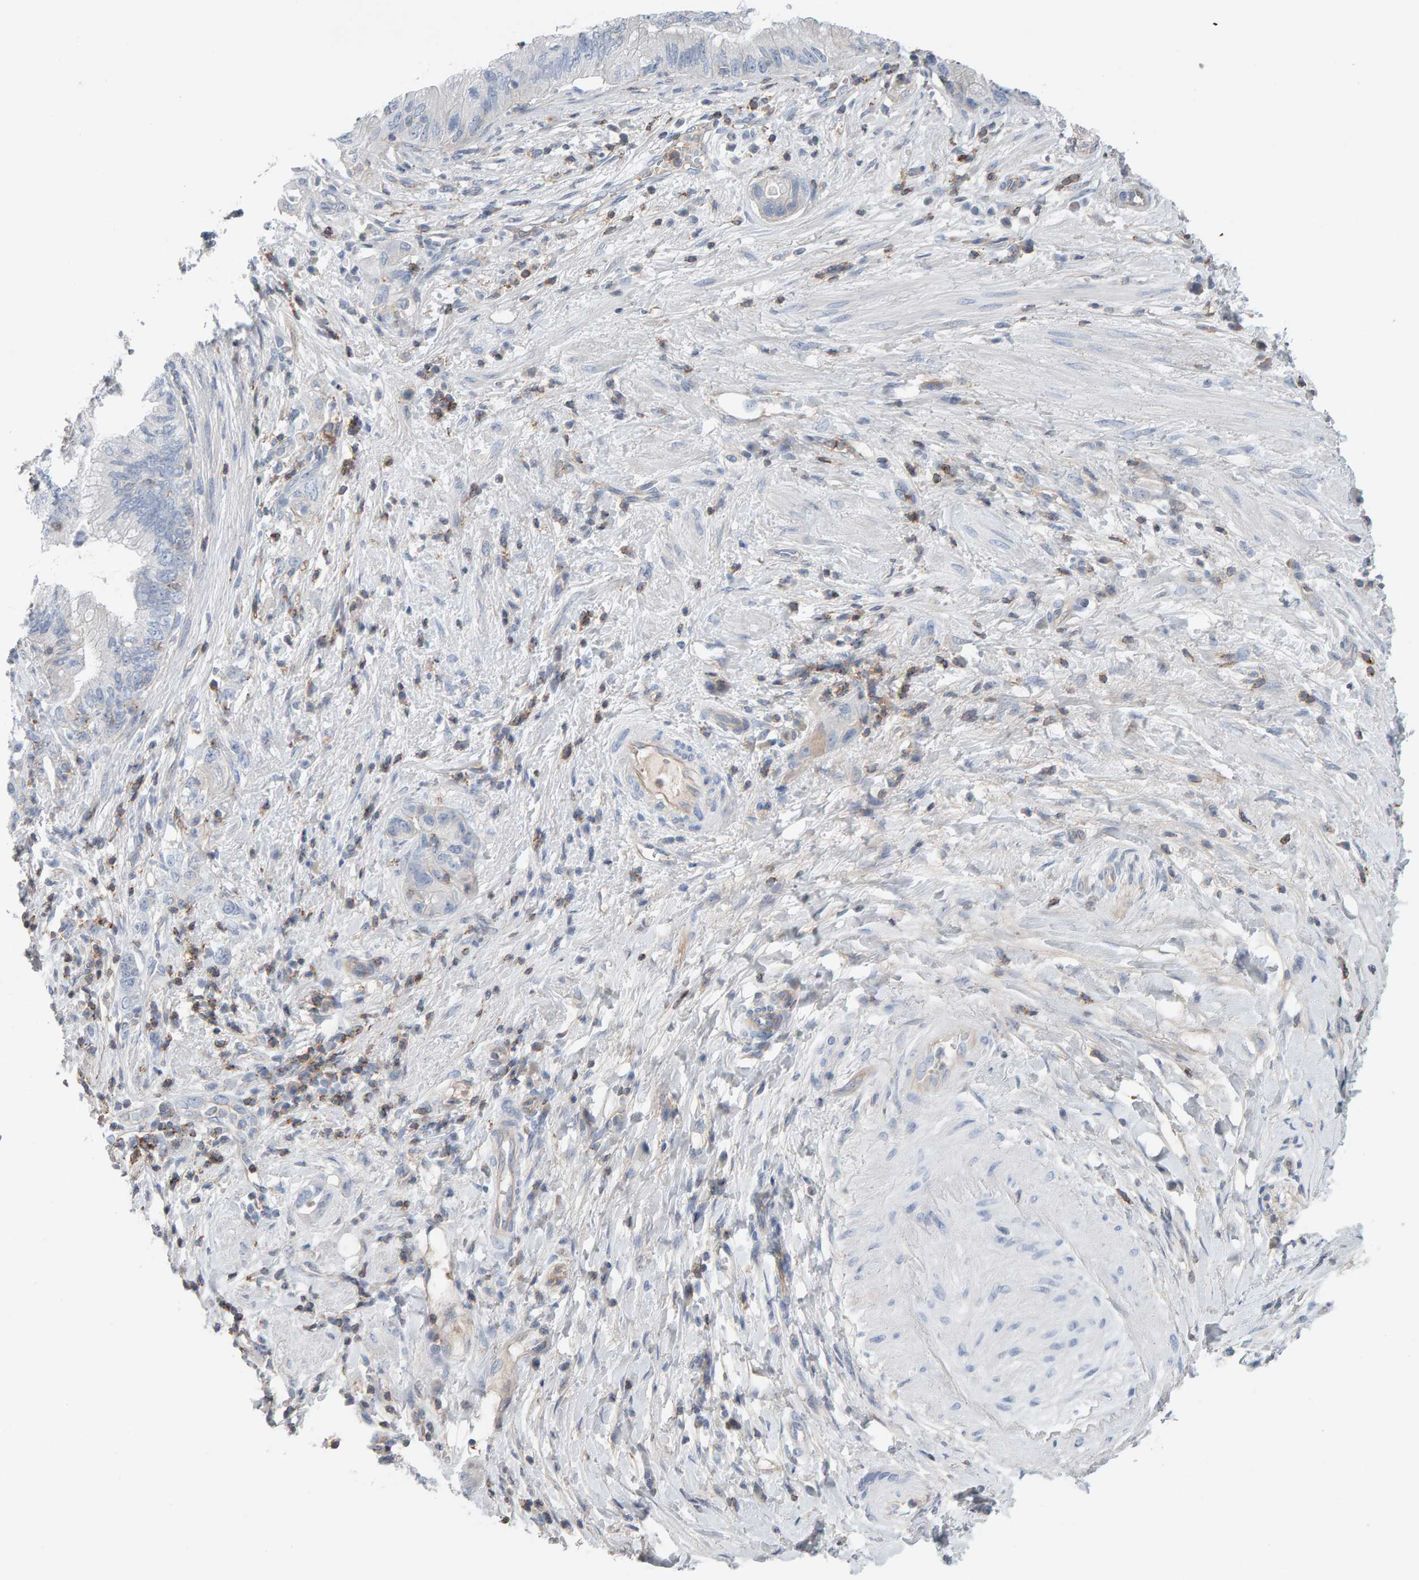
{"staining": {"intensity": "negative", "quantity": "none", "location": "none"}, "tissue": "pancreatic cancer", "cell_type": "Tumor cells", "image_type": "cancer", "snomed": [{"axis": "morphology", "description": "Adenocarcinoma, NOS"}, {"axis": "topography", "description": "Pancreas"}], "caption": "The photomicrograph demonstrates no significant positivity in tumor cells of pancreatic adenocarcinoma.", "gene": "FYN", "patient": {"sex": "female", "age": 73}}